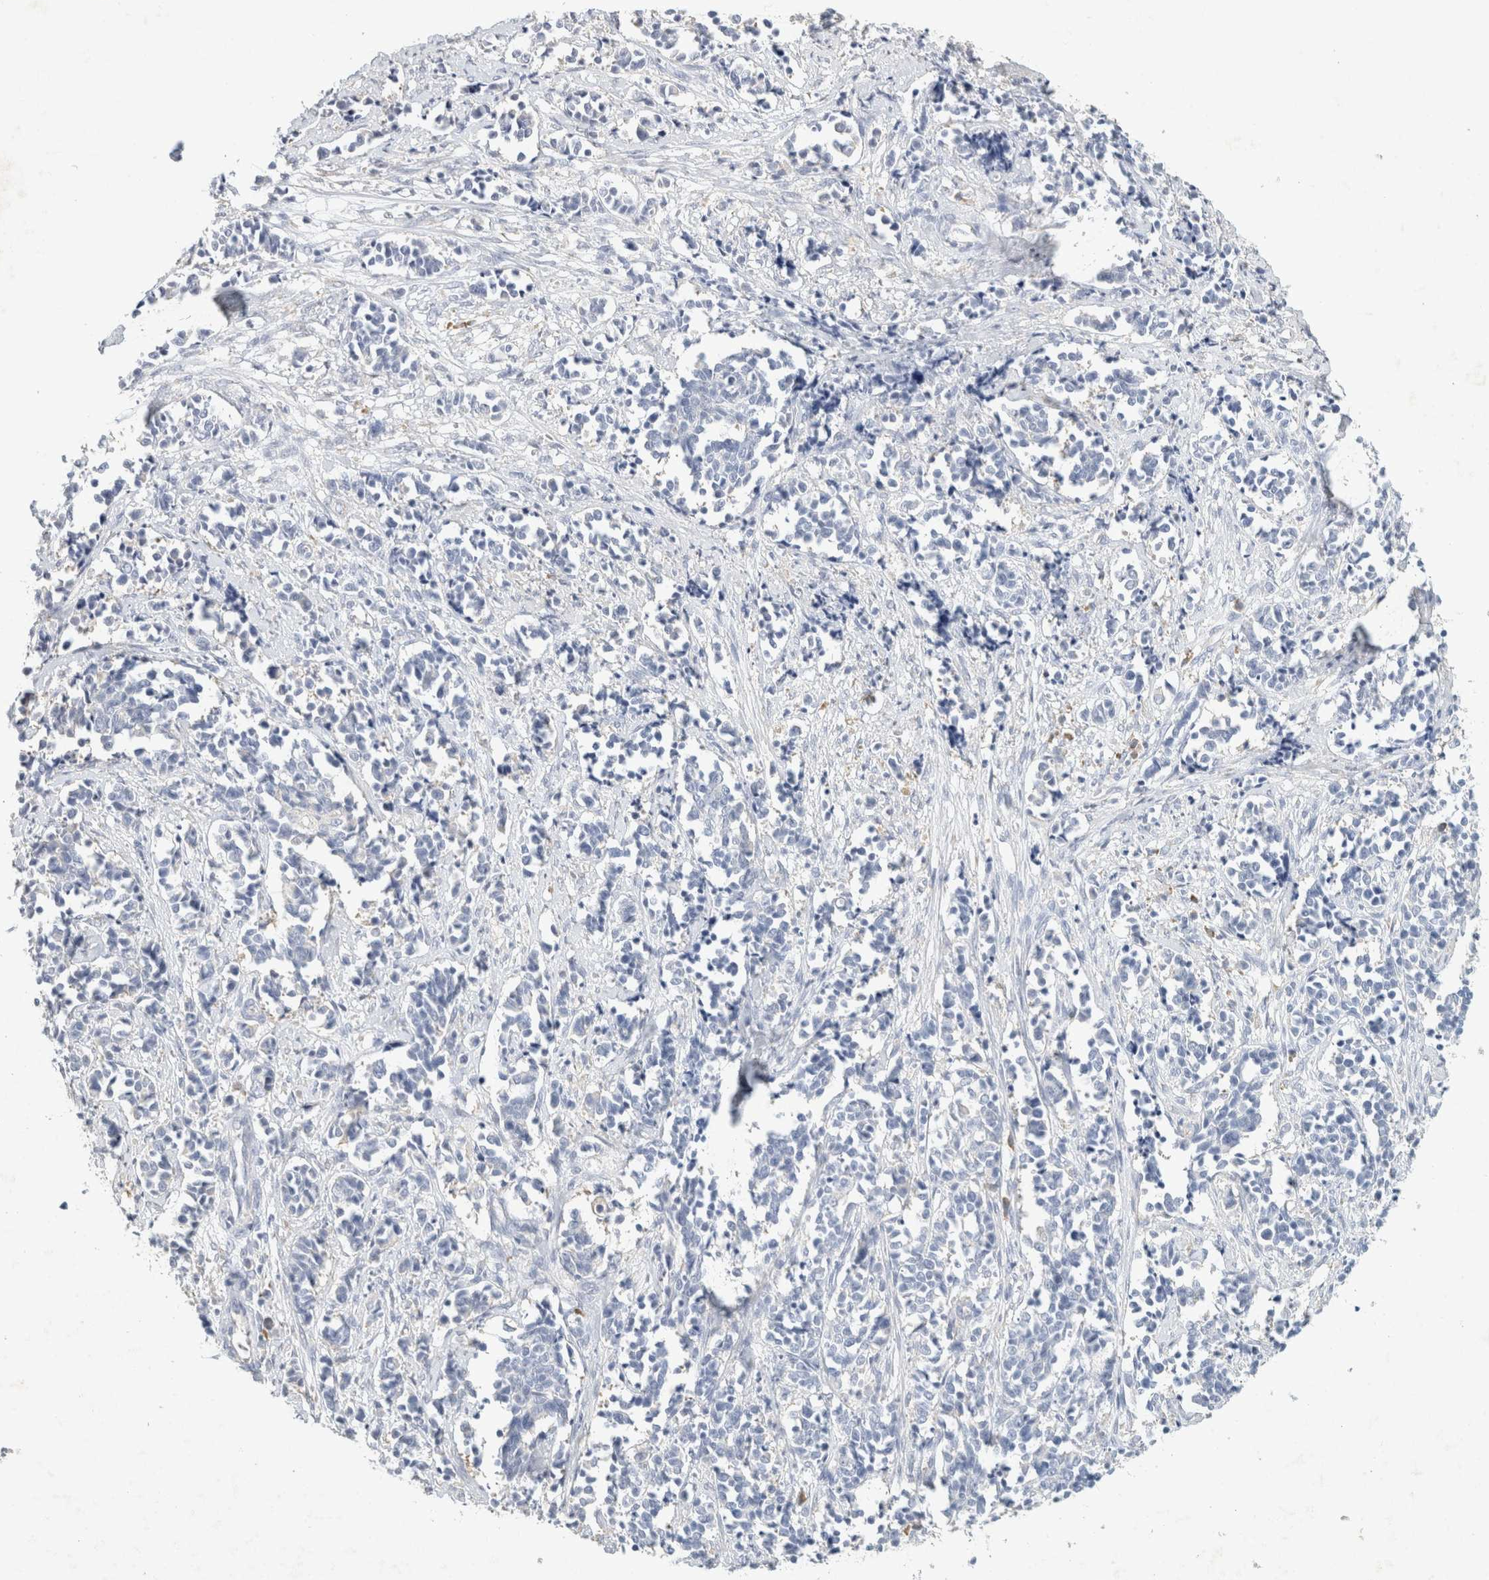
{"staining": {"intensity": "negative", "quantity": "none", "location": "none"}, "tissue": "cervical cancer", "cell_type": "Tumor cells", "image_type": "cancer", "snomed": [{"axis": "morphology", "description": "Normal tissue, NOS"}, {"axis": "morphology", "description": "Squamous cell carcinoma, NOS"}, {"axis": "topography", "description": "Cervix"}], "caption": "The micrograph exhibits no staining of tumor cells in cervical squamous cell carcinoma.", "gene": "NEFM", "patient": {"sex": "female", "age": 35}}